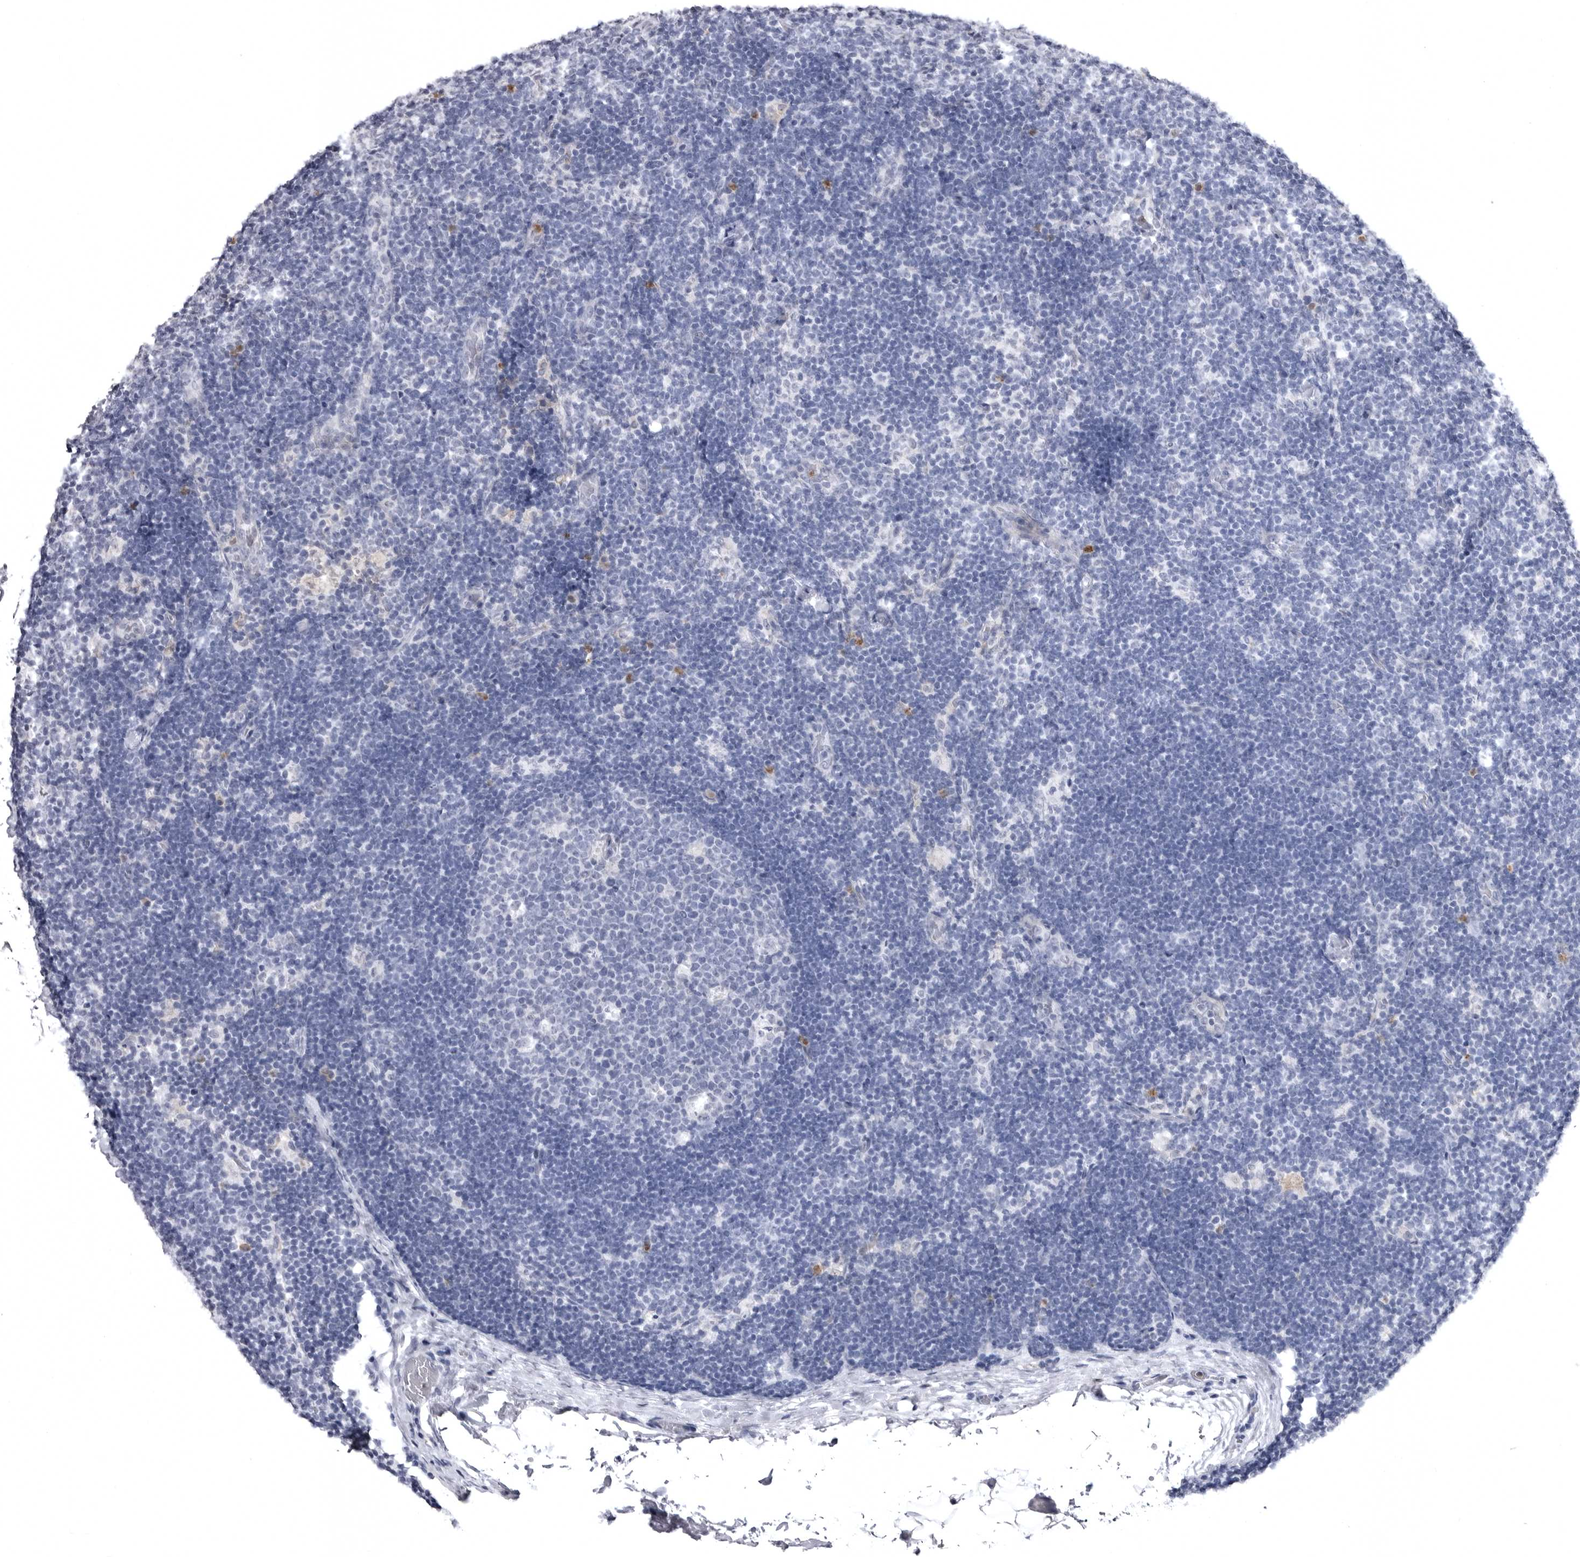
{"staining": {"intensity": "negative", "quantity": "none", "location": "none"}, "tissue": "lymph node", "cell_type": "Germinal center cells", "image_type": "normal", "snomed": [{"axis": "morphology", "description": "Normal tissue, NOS"}, {"axis": "topography", "description": "Lymph node"}], "caption": "DAB immunohistochemical staining of unremarkable human lymph node reveals no significant positivity in germinal center cells.", "gene": "STAP2", "patient": {"sex": "female", "age": 22}}